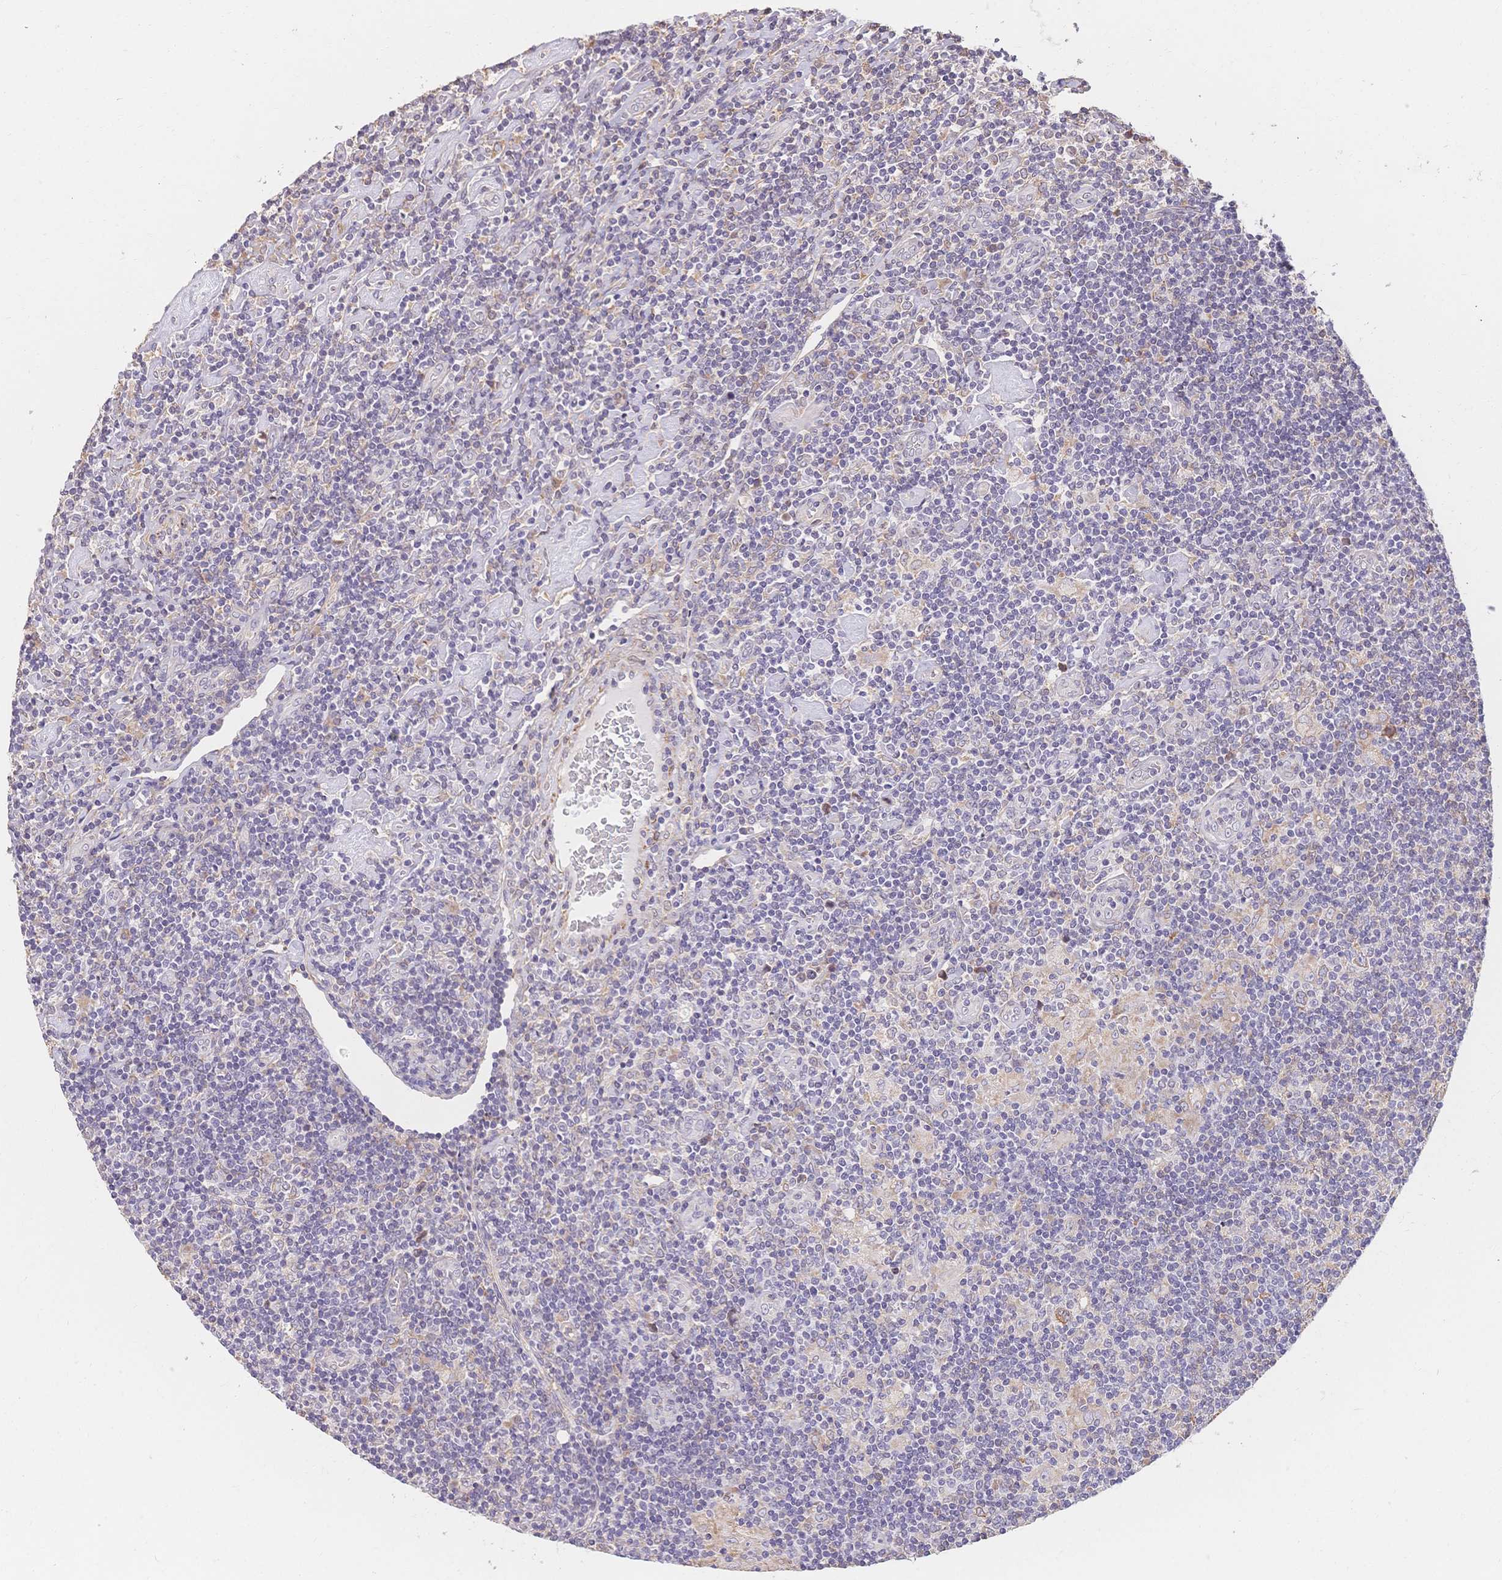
{"staining": {"intensity": "negative", "quantity": "none", "location": "none"}, "tissue": "lymphoma", "cell_type": "Tumor cells", "image_type": "cancer", "snomed": [{"axis": "morphology", "description": "Hodgkin's disease, NOS"}, {"axis": "topography", "description": "Lymph node"}], "caption": "IHC of lymphoma displays no positivity in tumor cells.", "gene": "HS3ST5", "patient": {"sex": "male", "age": 40}}